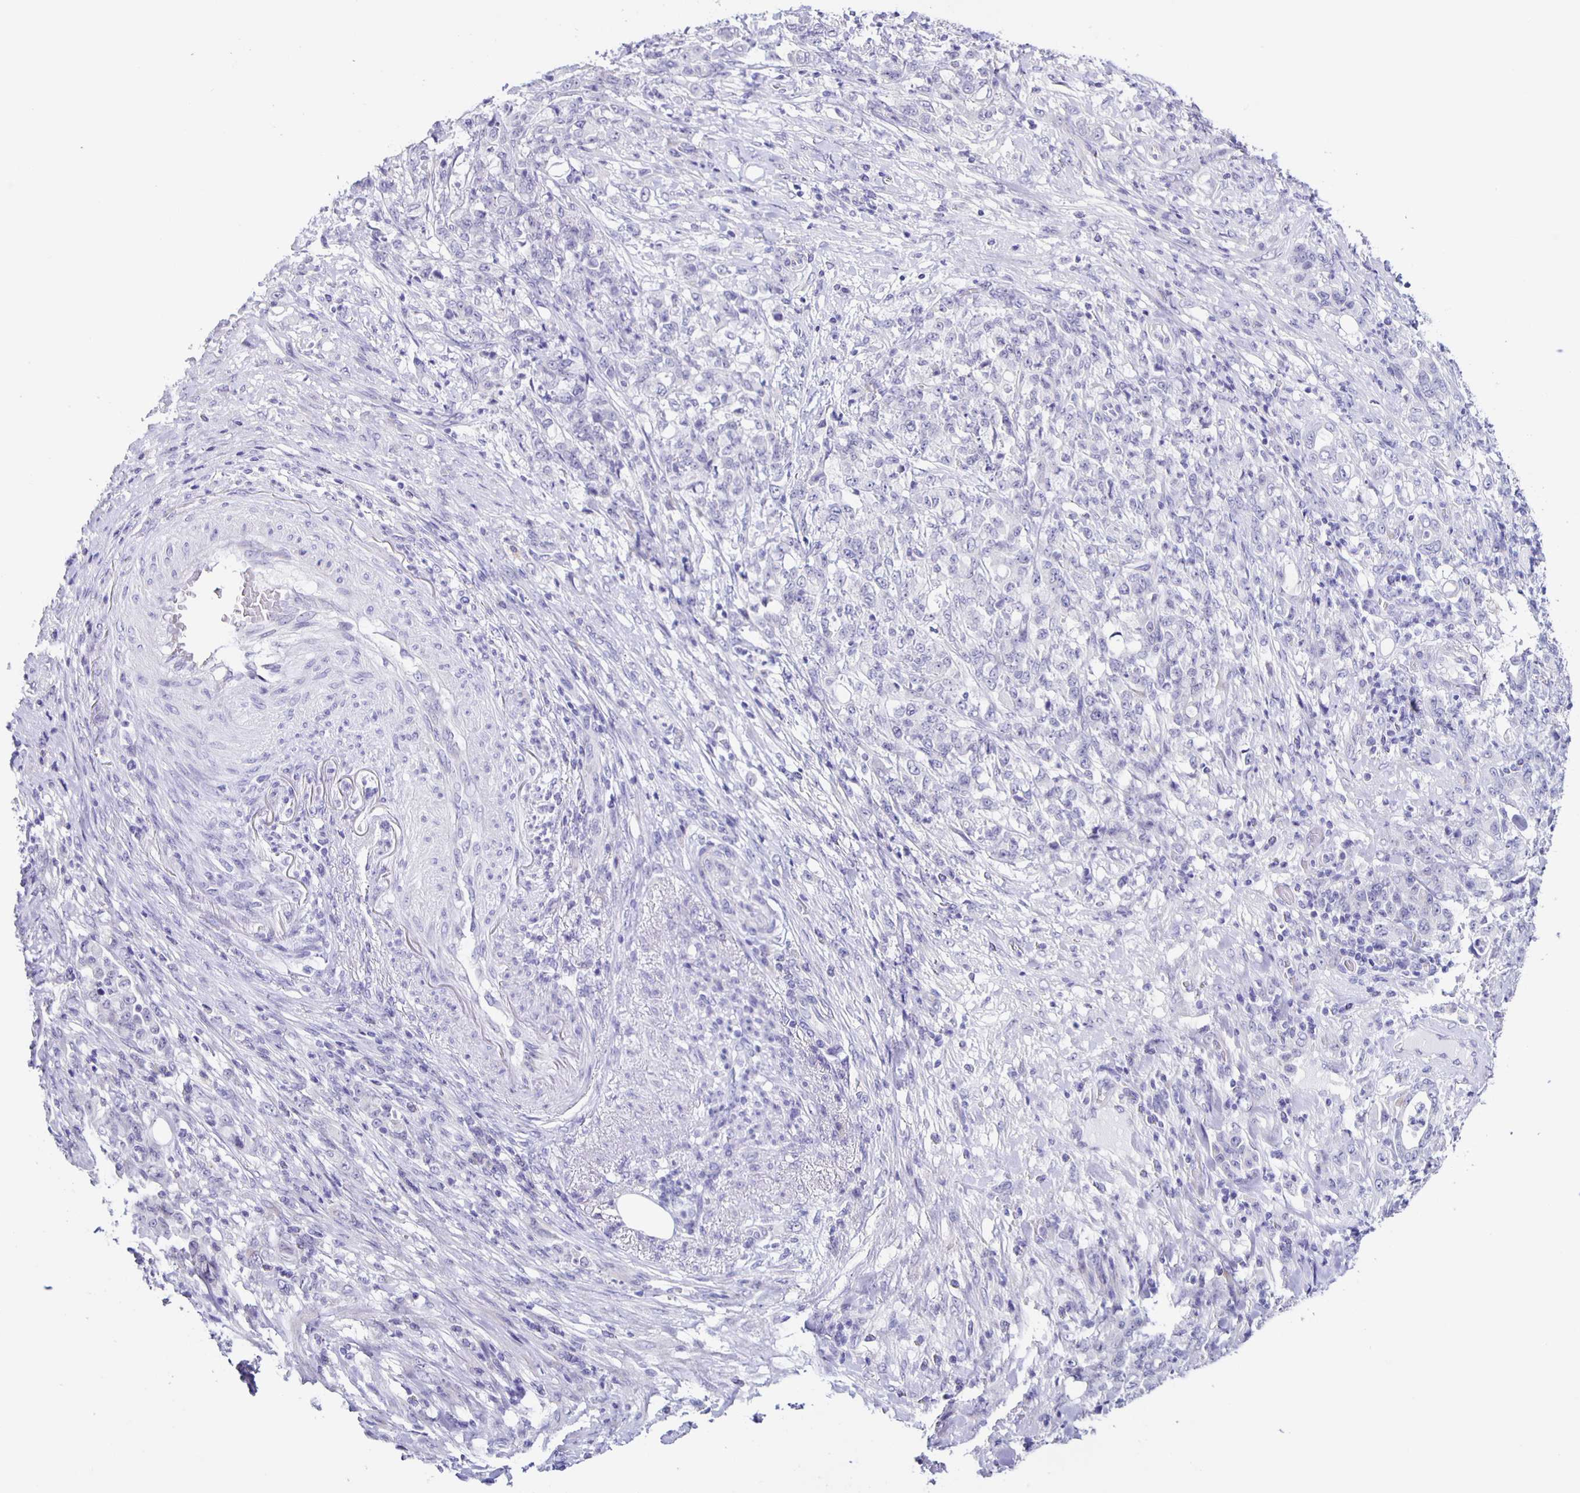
{"staining": {"intensity": "negative", "quantity": "none", "location": "none"}, "tissue": "stomach cancer", "cell_type": "Tumor cells", "image_type": "cancer", "snomed": [{"axis": "morphology", "description": "Adenocarcinoma, NOS"}, {"axis": "topography", "description": "Stomach"}], "caption": "Tumor cells show no significant protein expression in stomach adenocarcinoma.", "gene": "SLC12A3", "patient": {"sex": "female", "age": 79}}